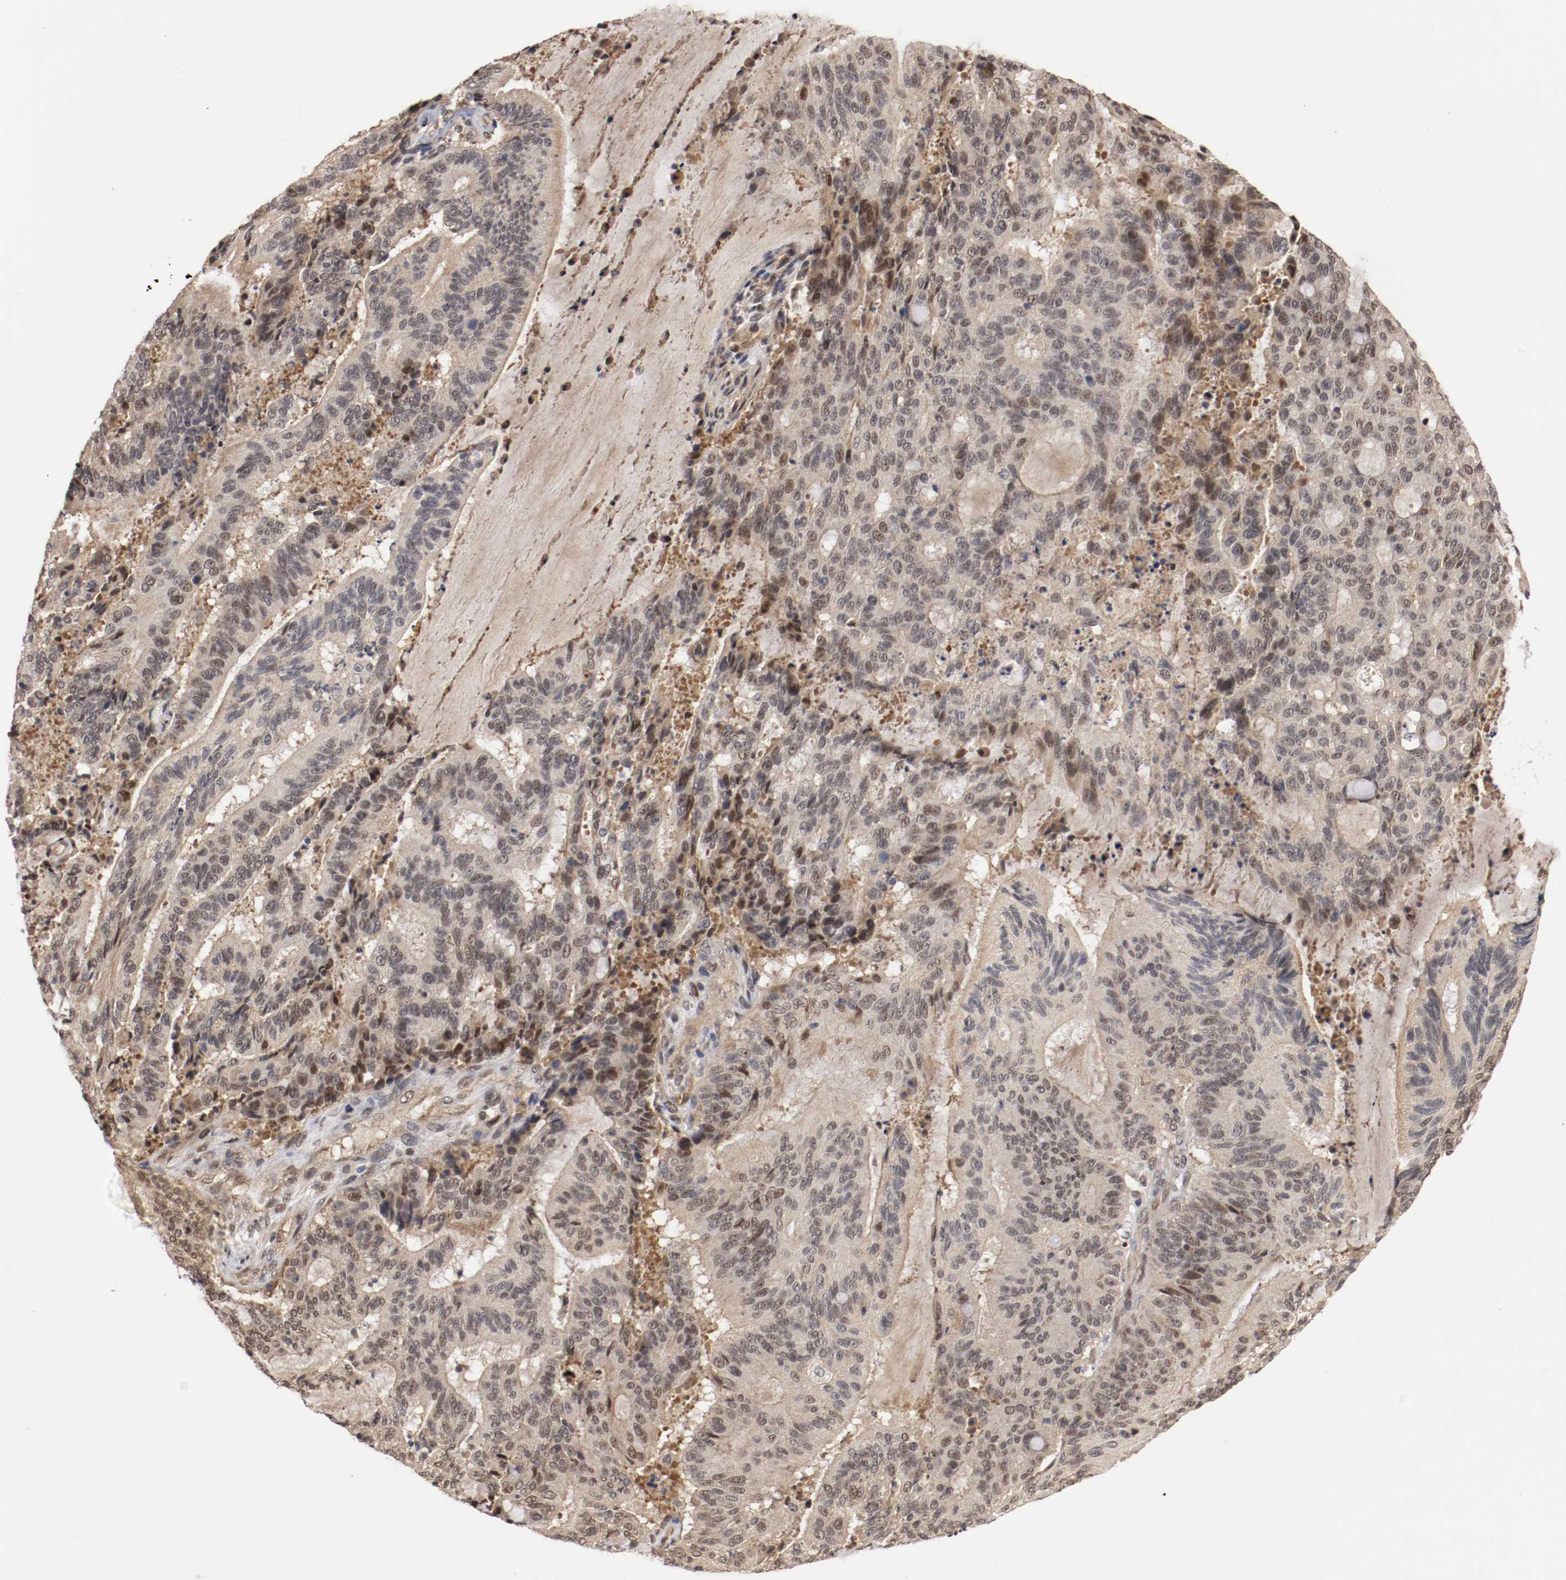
{"staining": {"intensity": "weak", "quantity": "25%-75%", "location": "cytoplasmic/membranous,nuclear"}, "tissue": "liver cancer", "cell_type": "Tumor cells", "image_type": "cancer", "snomed": [{"axis": "morphology", "description": "Cholangiocarcinoma"}, {"axis": "topography", "description": "Liver"}], "caption": "DAB immunohistochemical staining of liver cholangiocarcinoma demonstrates weak cytoplasmic/membranous and nuclear protein staining in about 25%-75% of tumor cells. Using DAB (brown) and hematoxylin (blue) stains, captured at high magnification using brightfield microscopy.", "gene": "DNMT3B", "patient": {"sex": "female", "age": 73}}